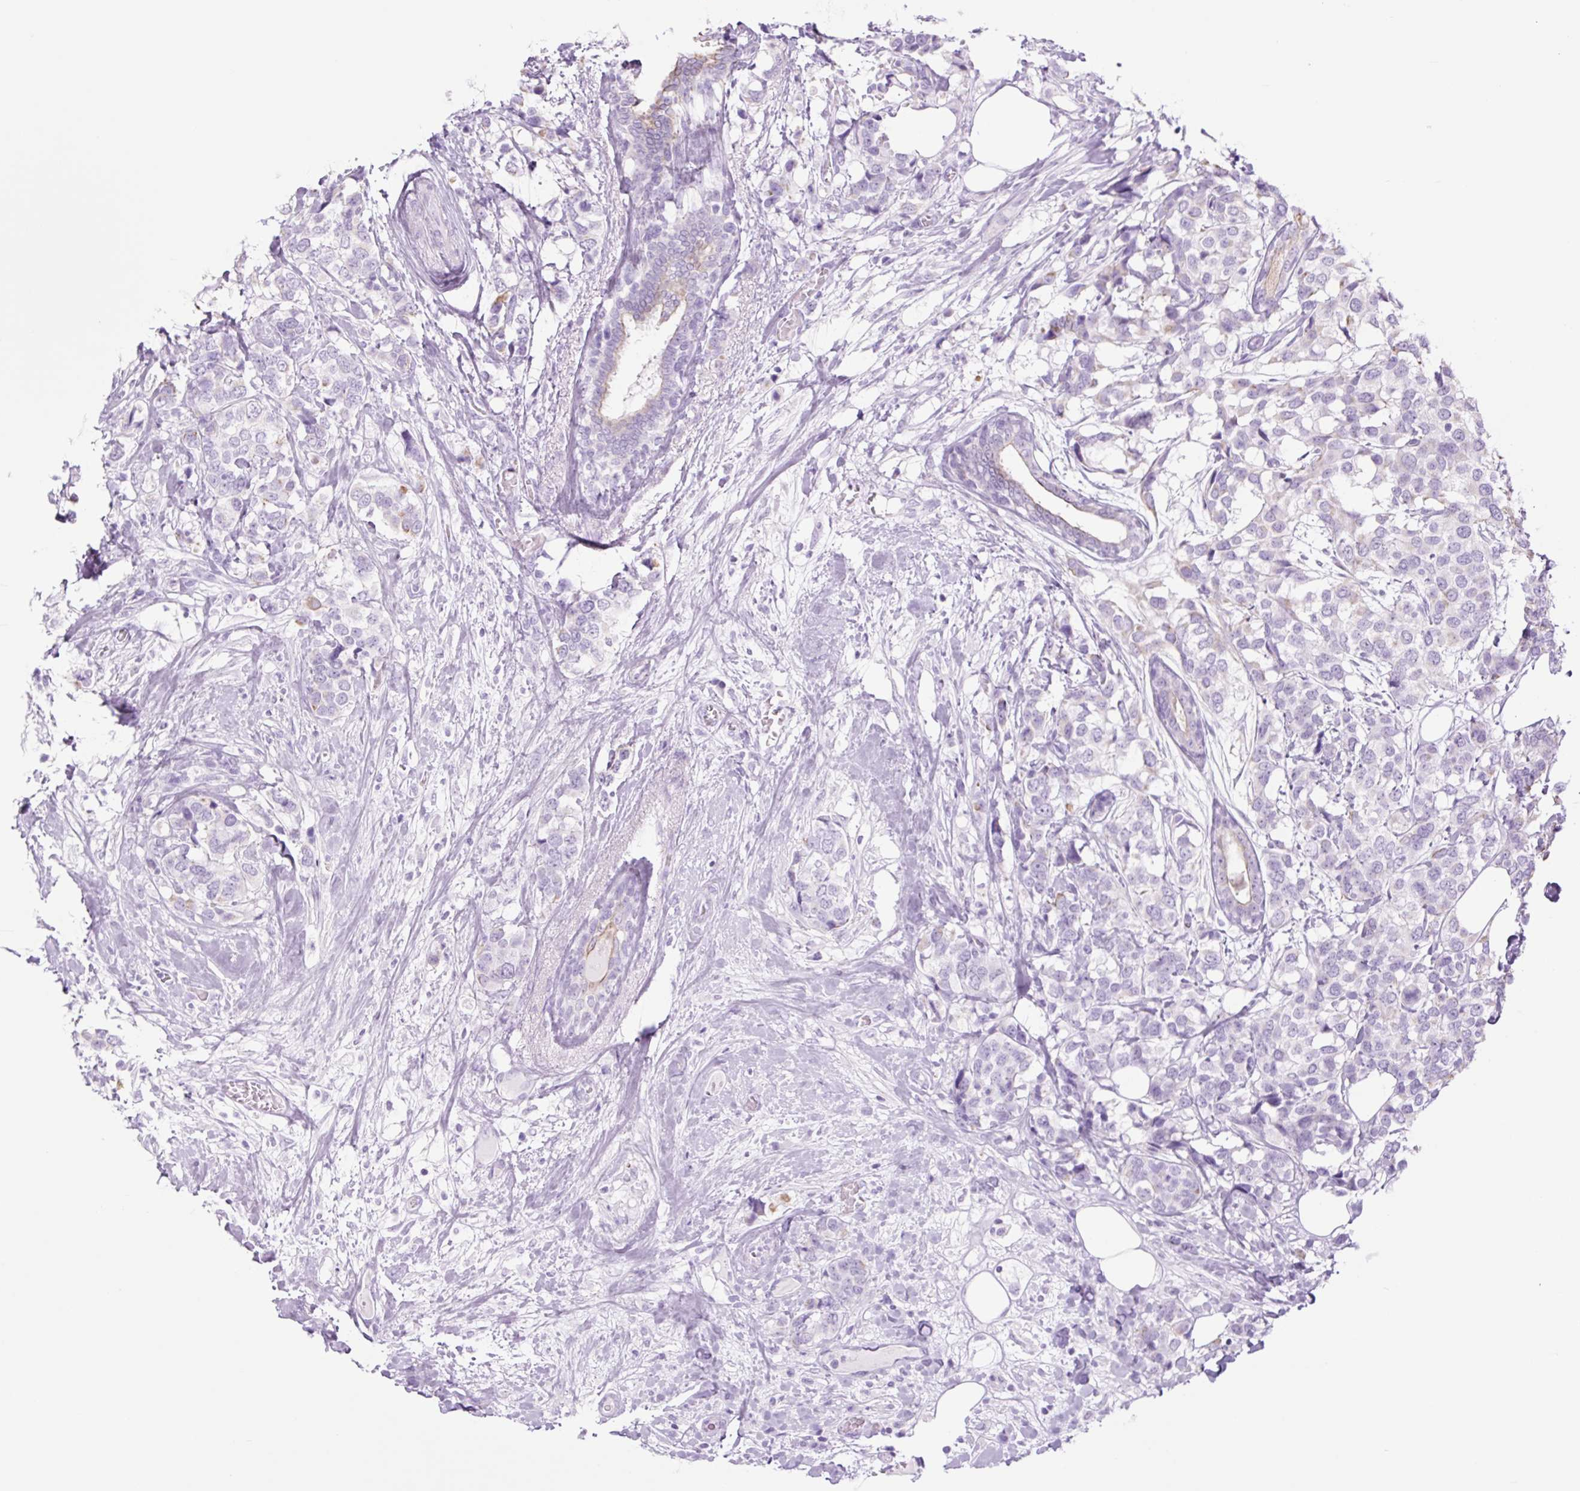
{"staining": {"intensity": "negative", "quantity": "none", "location": "none"}, "tissue": "breast cancer", "cell_type": "Tumor cells", "image_type": "cancer", "snomed": [{"axis": "morphology", "description": "Lobular carcinoma"}, {"axis": "topography", "description": "Breast"}], "caption": "An IHC micrograph of breast cancer is shown. There is no staining in tumor cells of breast cancer.", "gene": "TFF2", "patient": {"sex": "female", "age": 59}}